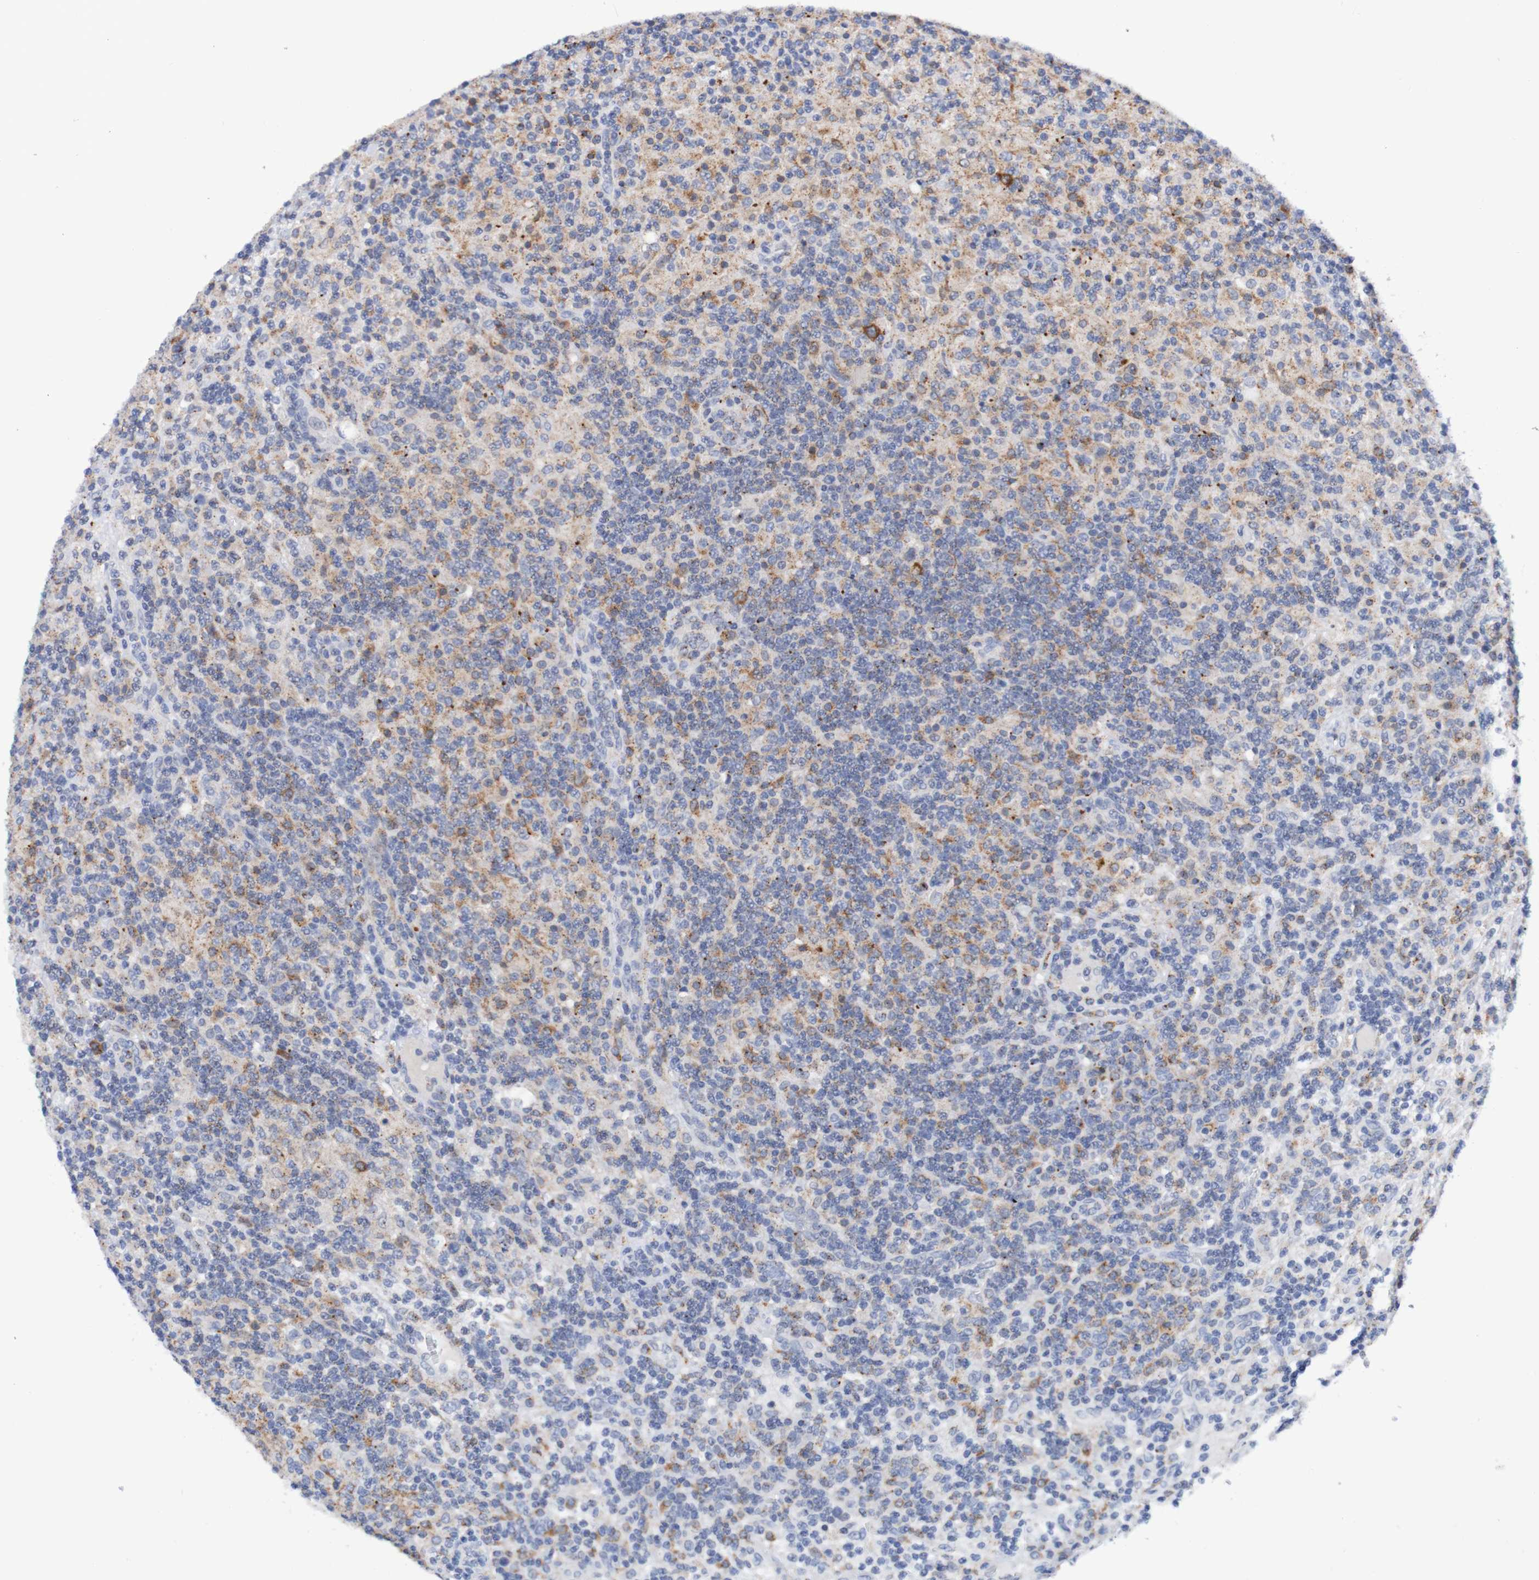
{"staining": {"intensity": "weak", "quantity": "25%-75%", "location": "cytoplasmic/membranous"}, "tissue": "lymphoma", "cell_type": "Tumor cells", "image_type": "cancer", "snomed": [{"axis": "morphology", "description": "Hodgkin's disease, NOS"}, {"axis": "topography", "description": "Lymph node"}], "caption": "The immunohistochemical stain shows weak cytoplasmic/membranous expression in tumor cells of Hodgkin's disease tissue.", "gene": "SEZ6", "patient": {"sex": "male", "age": 70}}